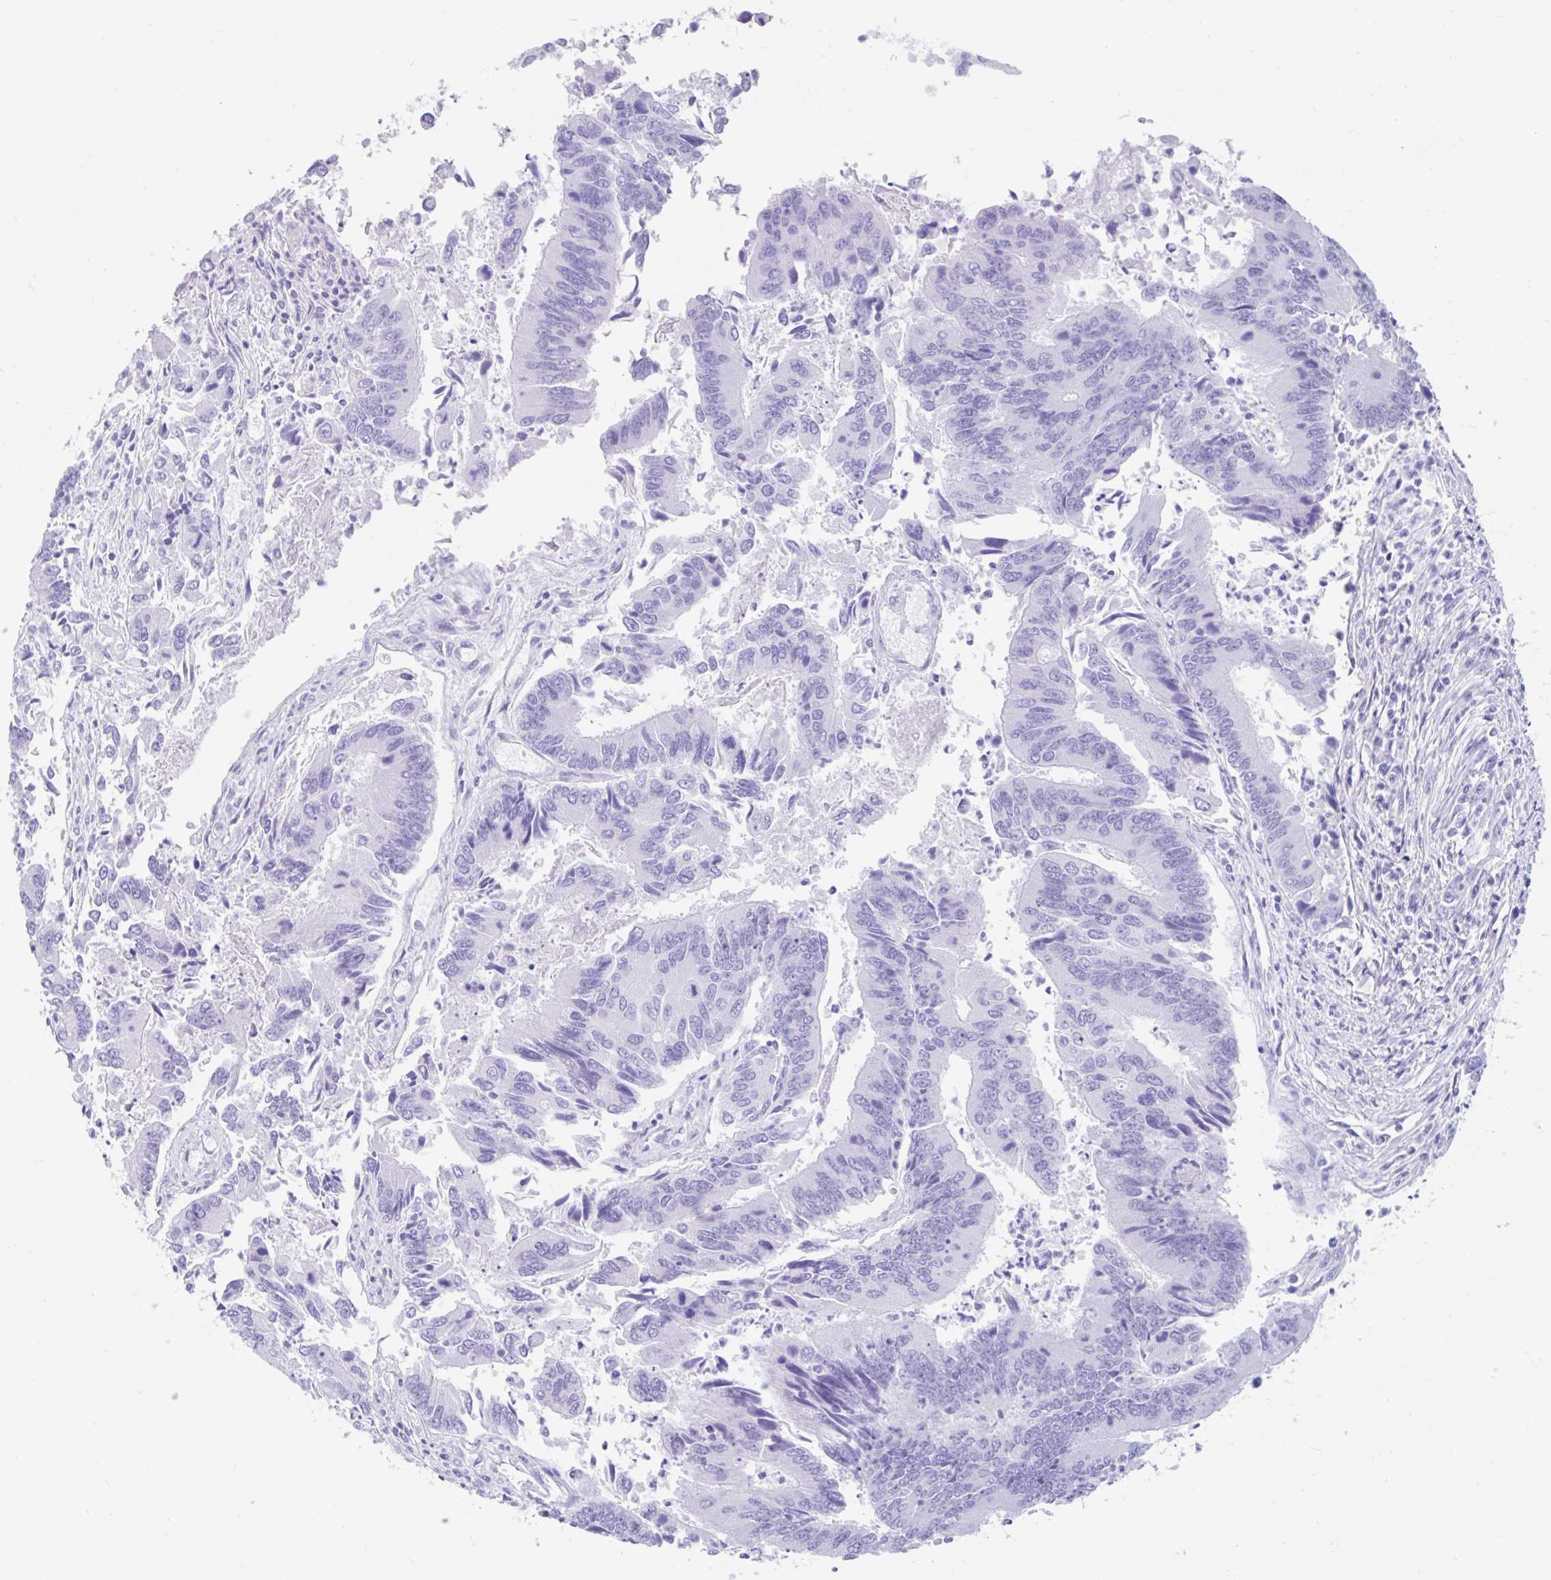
{"staining": {"intensity": "negative", "quantity": "none", "location": "none"}, "tissue": "colorectal cancer", "cell_type": "Tumor cells", "image_type": "cancer", "snomed": [{"axis": "morphology", "description": "Adenocarcinoma, NOS"}, {"axis": "topography", "description": "Colon"}], "caption": "Immunohistochemistry of colorectal adenocarcinoma displays no positivity in tumor cells.", "gene": "FAM107A", "patient": {"sex": "female", "age": 67}}